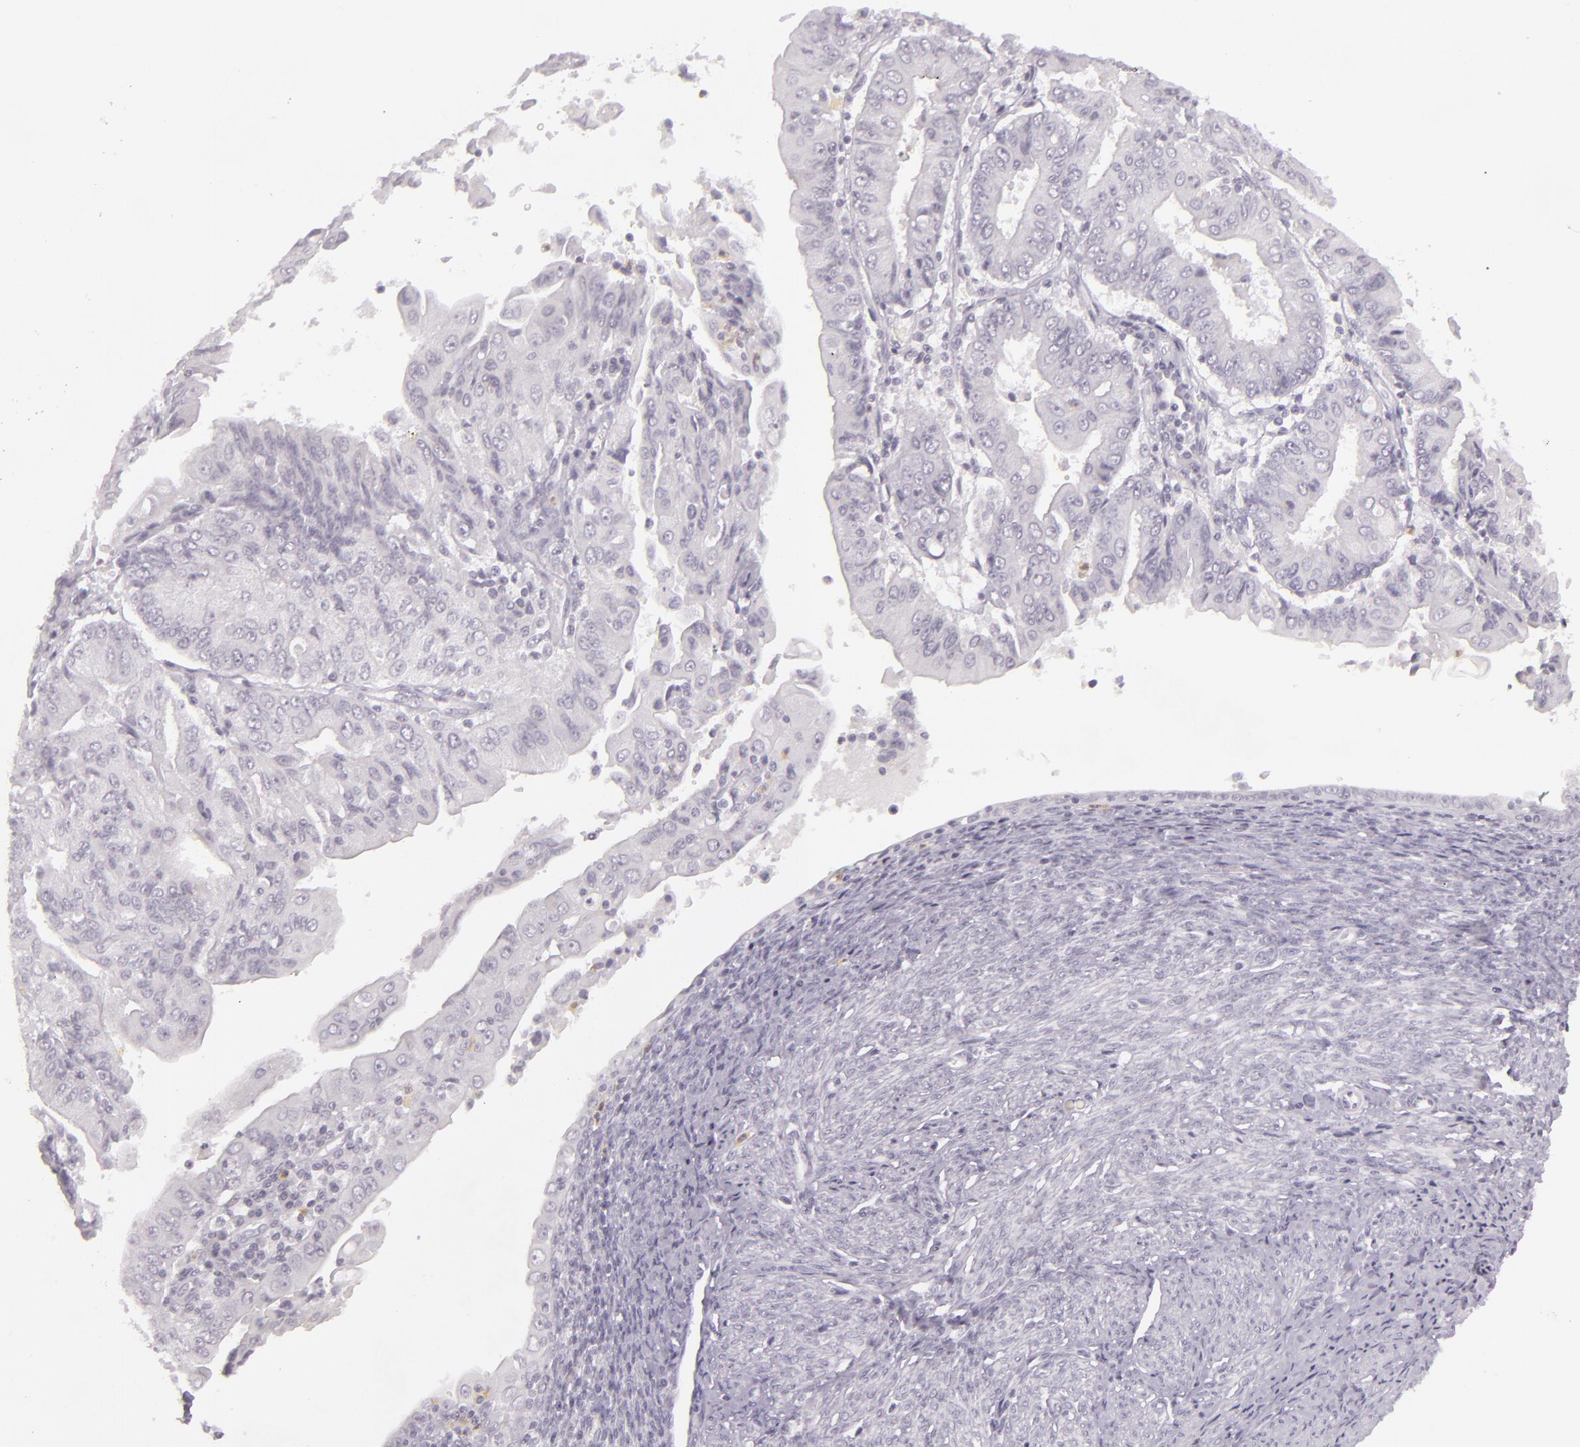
{"staining": {"intensity": "negative", "quantity": "none", "location": "none"}, "tissue": "endometrial cancer", "cell_type": "Tumor cells", "image_type": "cancer", "snomed": [{"axis": "morphology", "description": "Adenocarcinoma, NOS"}, {"axis": "topography", "description": "Endometrium"}], "caption": "Immunohistochemical staining of human endometrial adenocarcinoma shows no significant expression in tumor cells.", "gene": "CBS", "patient": {"sex": "female", "age": 75}}